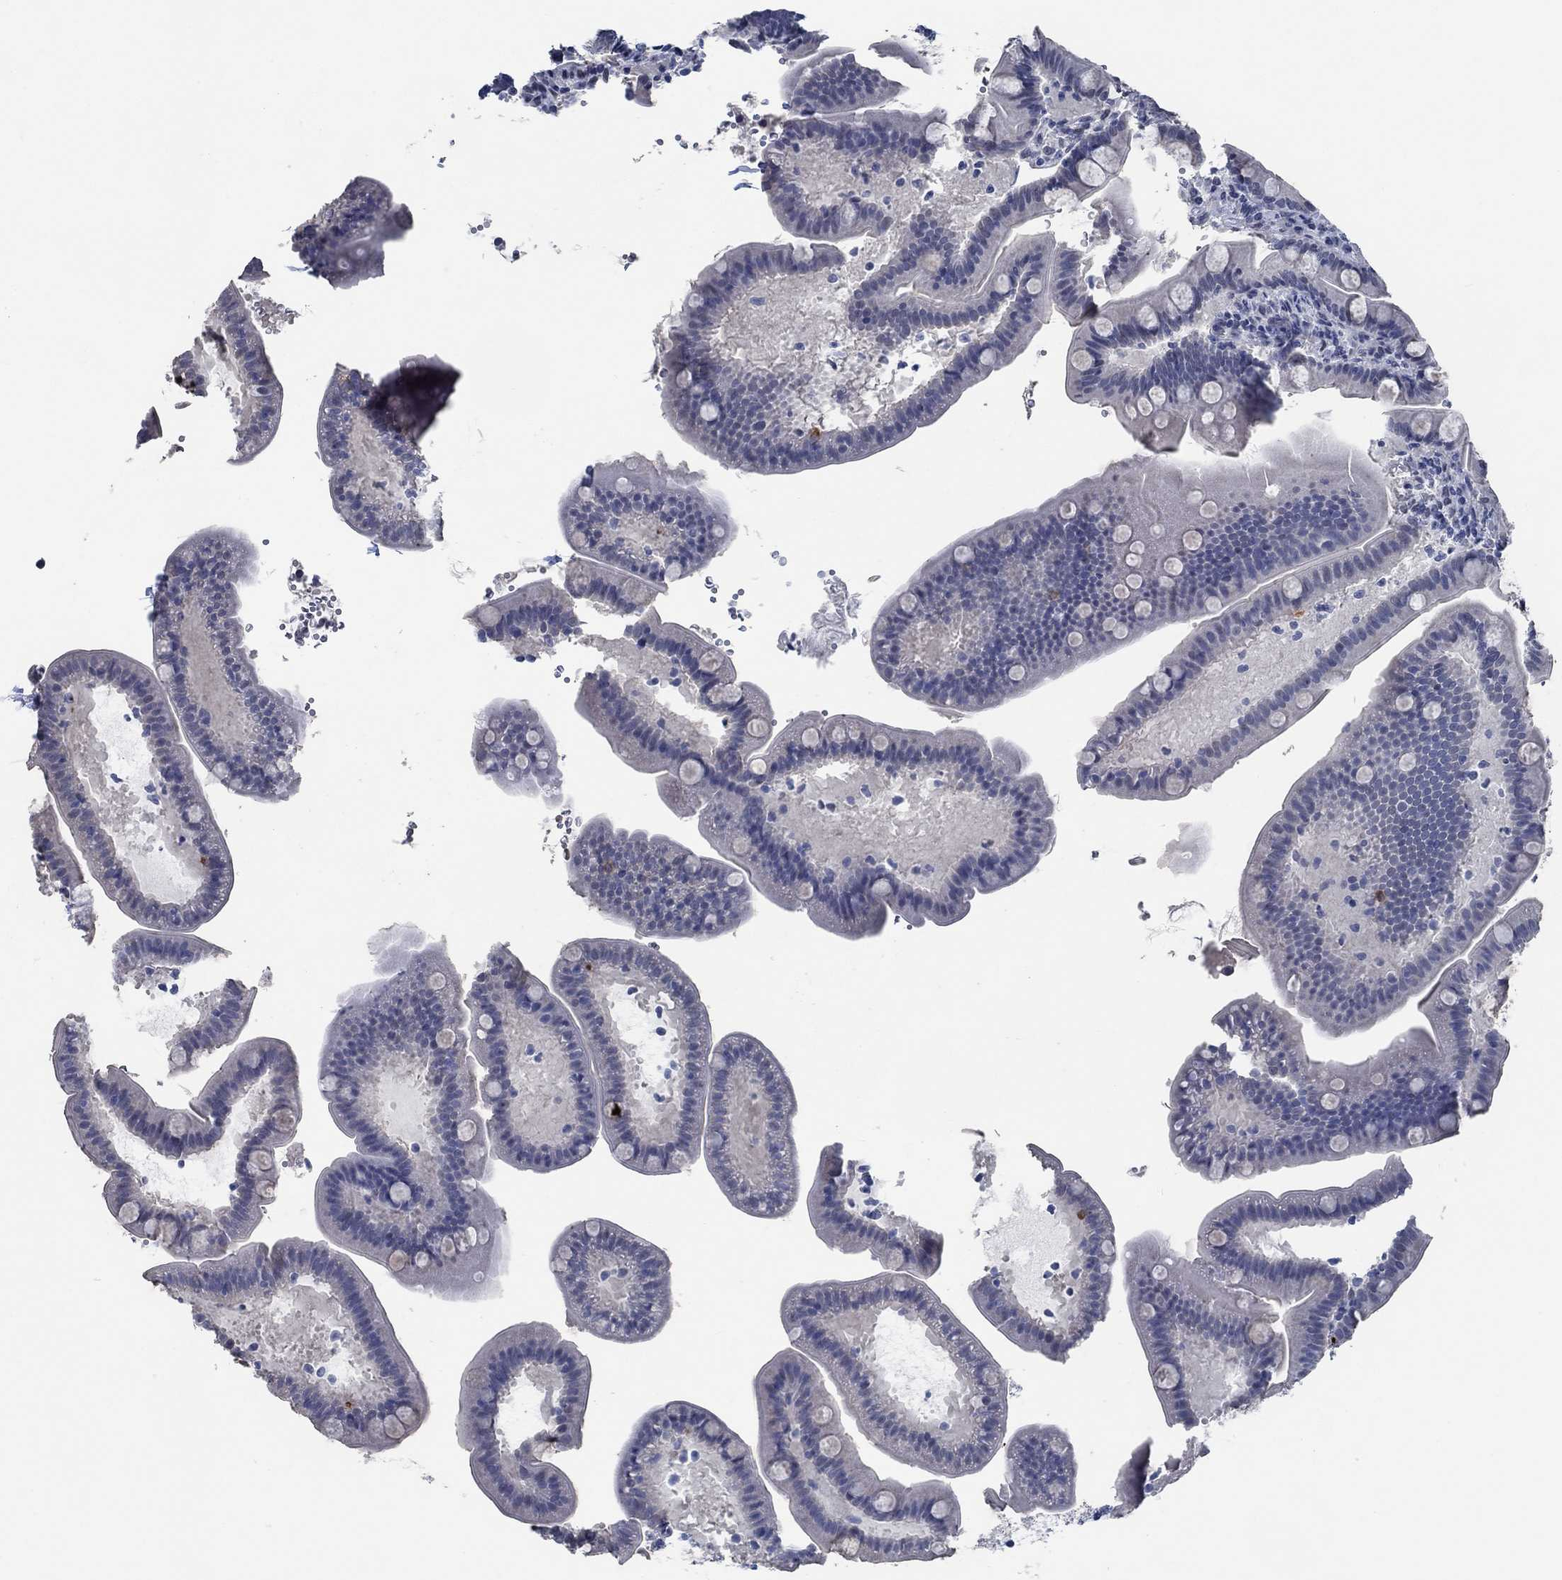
{"staining": {"intensity": "negative", "quantity": "none", "location": "none"}, "tissue": "small intestine", "cell_type": "Glandular cells", "image_type": "normal", "snomed": [{"axis": "morphology", "description": "Normal tissue, NOS"}, {"axis": "topography", "description": "Small intestine"}], "caption": "Protein analysis of unremarkable small intestine reveals no significant staining in glandular cells. The staining was performed using DAB (3,3'-diaminobenzidine) to visualize the protein expression in brown, while the nuclei were stained in blue with hematoxylin (Magnification: 20x).", "gene": "OBSCN", "patient": {"sex": "male", "age": 66}}